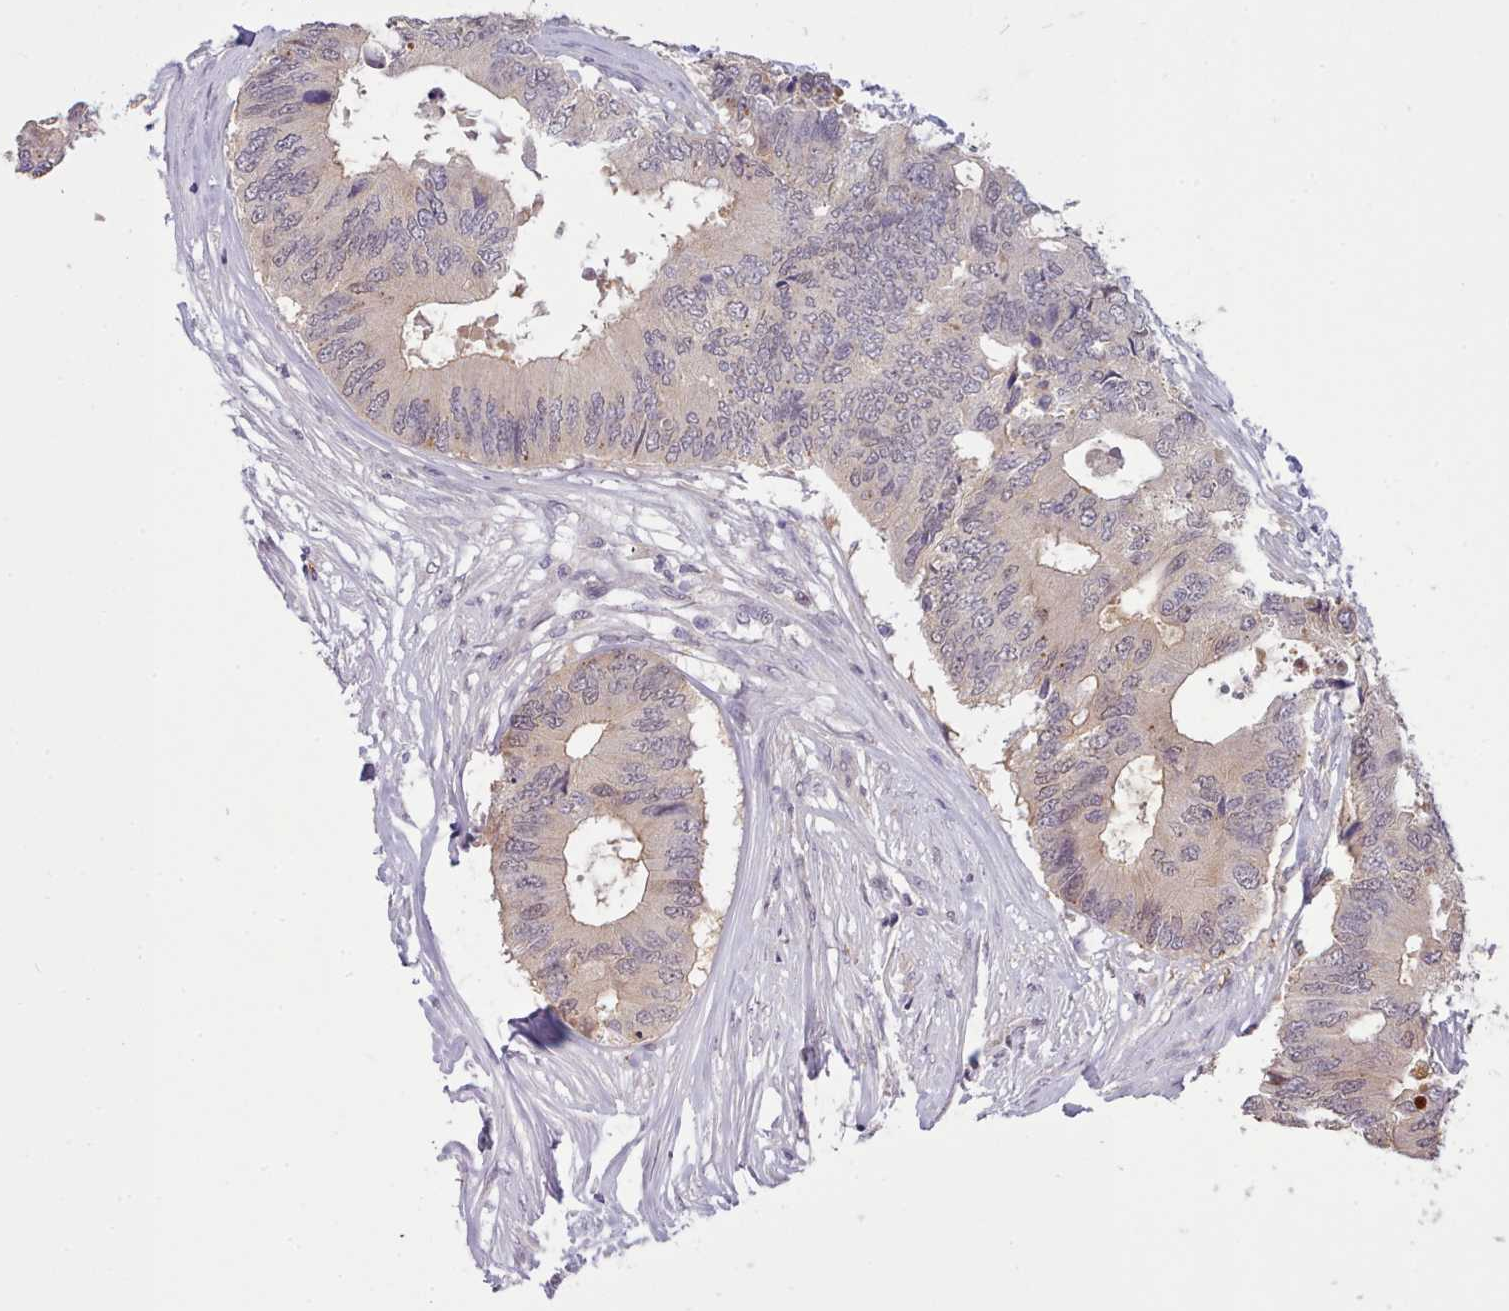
{"staining": {"intensity": "weak", "quantity": "<25%", "location": "nuclear"}, "tissue": "colorectal cancer", "cell_type": "Tumor cells", "image_type": "cancer", "snomed": [{"axis": "morphology", "description": "Adenocarcinoma, NOS"}, {"axis": "topography", "description": "Colon"}], "caption": "Immunohistochemistry (IHC) micrograph of human colorectal cancer stained for a protein (brown), which reveals no staining in tumor cells.", "gene": "ARL17A", "patient": {"sex": "male", "age": 71}}